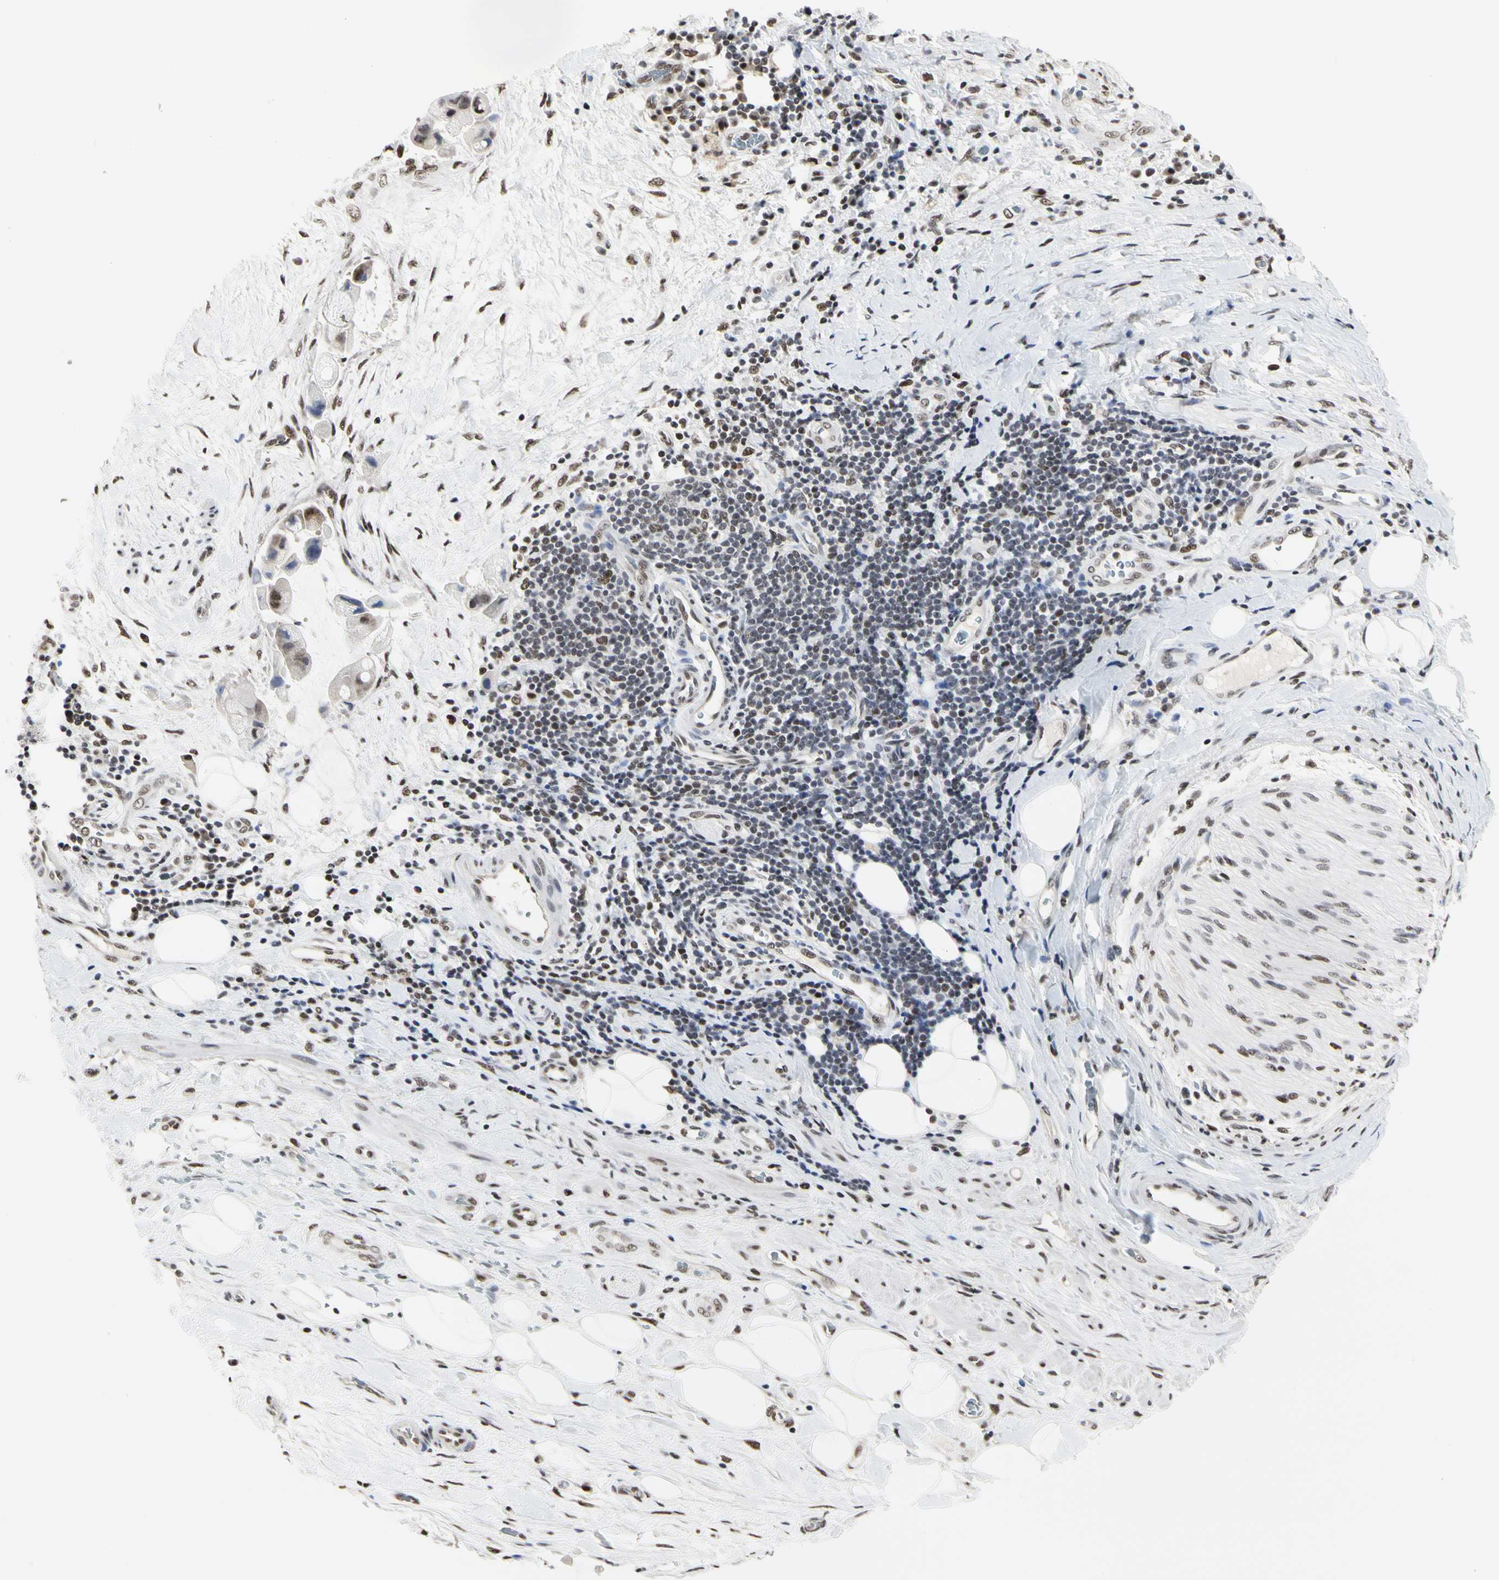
{"staining": {"intensity": "moderate", "quantity": "<25%", "location": "nuclear"}, "tissue": "liver cancer", "cell_type": "Tumor cells", "image_type": "cancer", "snomed": [{"axis": "morphology", "description": "Normal tissue, NOS"}, {"axis": "morphology", "description": "Cholangiocarcinoma"}, {"axis": "topography", "description": "Liver"}, {"axis": "topography", "description": "Peripheral nerve tissue"}], "caption": "Brown immunohistochemical staining in human liver cancer displays moderate nuclear expression in approximately <25% of tumor cells. The protein of interest is shown in brown color, while the nuclei are stained blue.", "gene": "PRMT3", "patient": {"sex": "male", "age": 50}}